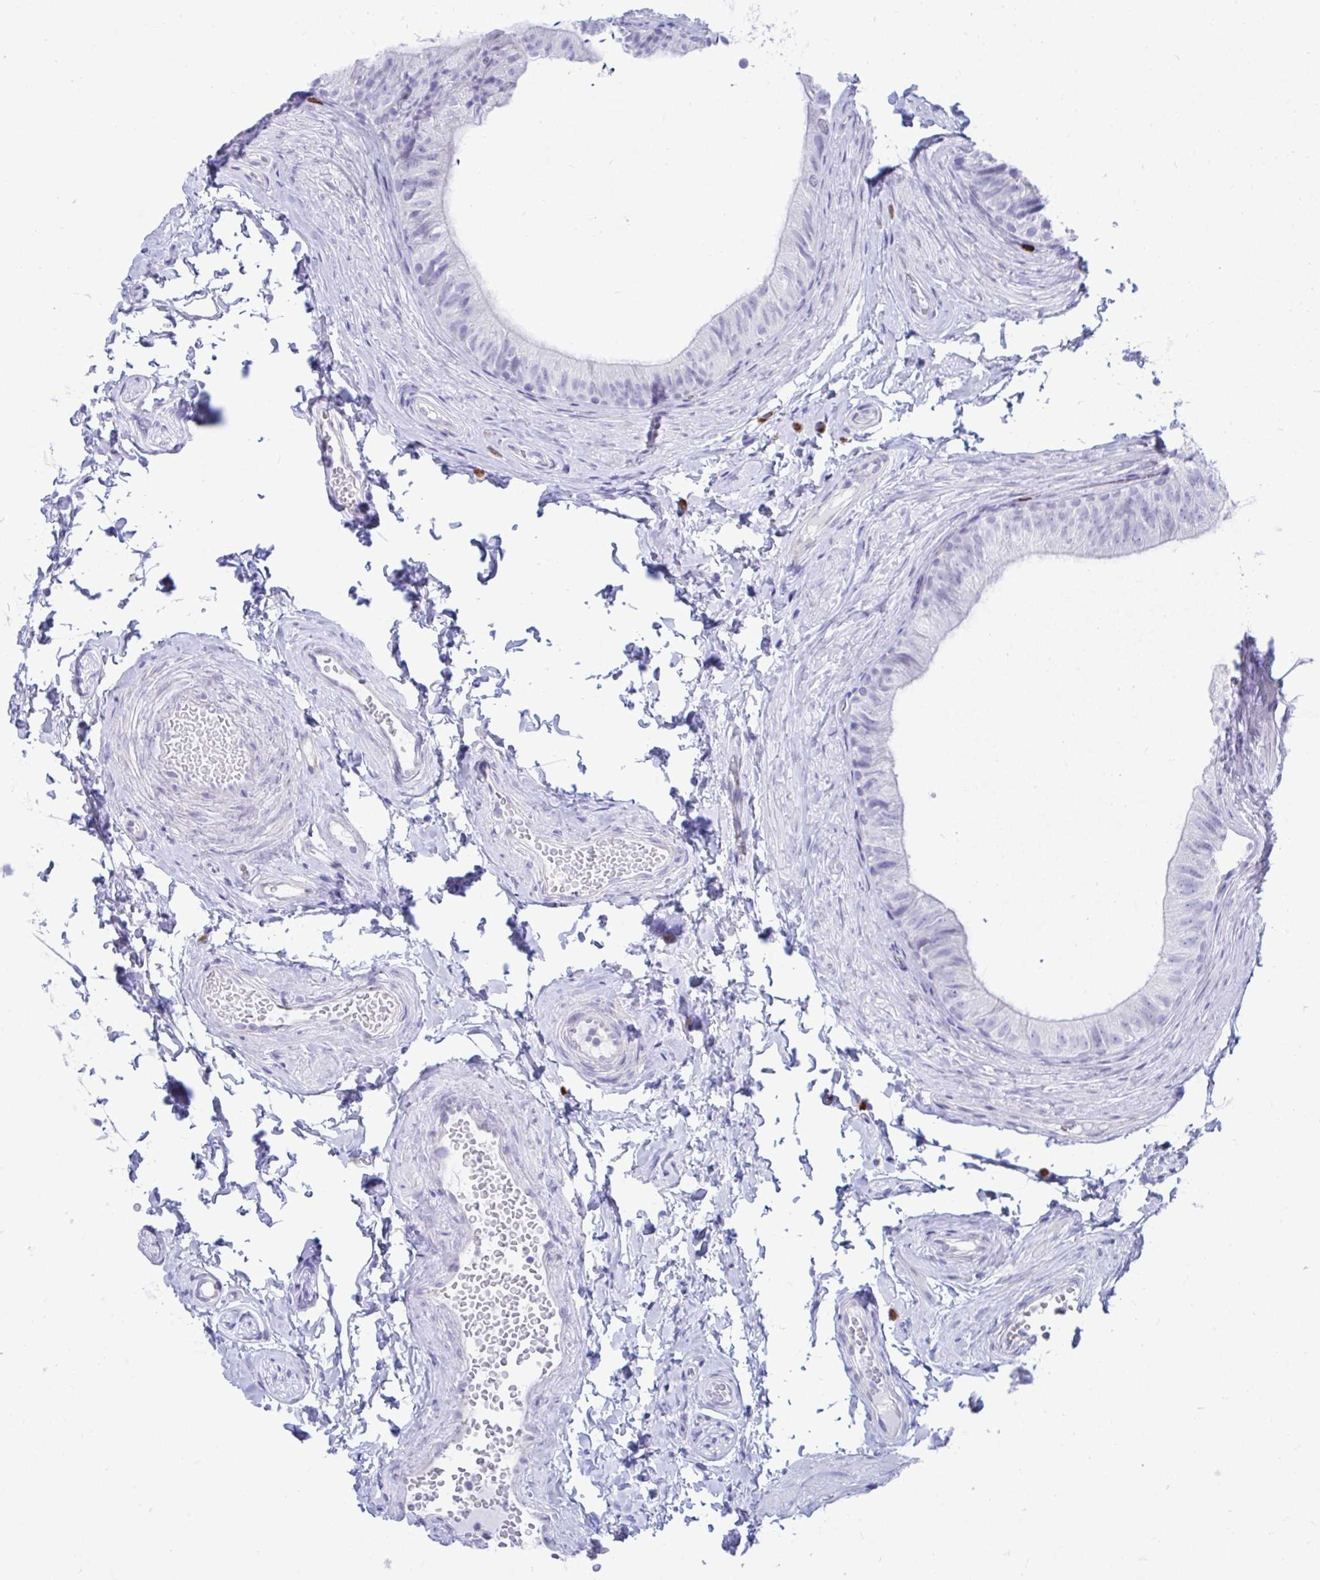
{"staining": {"intensity": "negative", "quantity": "none", "location": "none"}, "tissue": "epididymis", "cell_type": "Glandular cells", "image_type": "normal", "snomed": [{"axis": "morphology", "description": "Normal tissue, NOS"}, {"axis": "topography", "description": "Epididymis, spermatic cord, NOS"}, {"axis": "topography", "description": "Epididymis"}, {"axis": "topography", "description": "Peripheral nerve tissue"}], "caption": "Micrograph shows no significant protein staining in glandular cells of normal epididymis.", "gene": "SHISA8", "patient": {"sex": "male", "age": 29}}